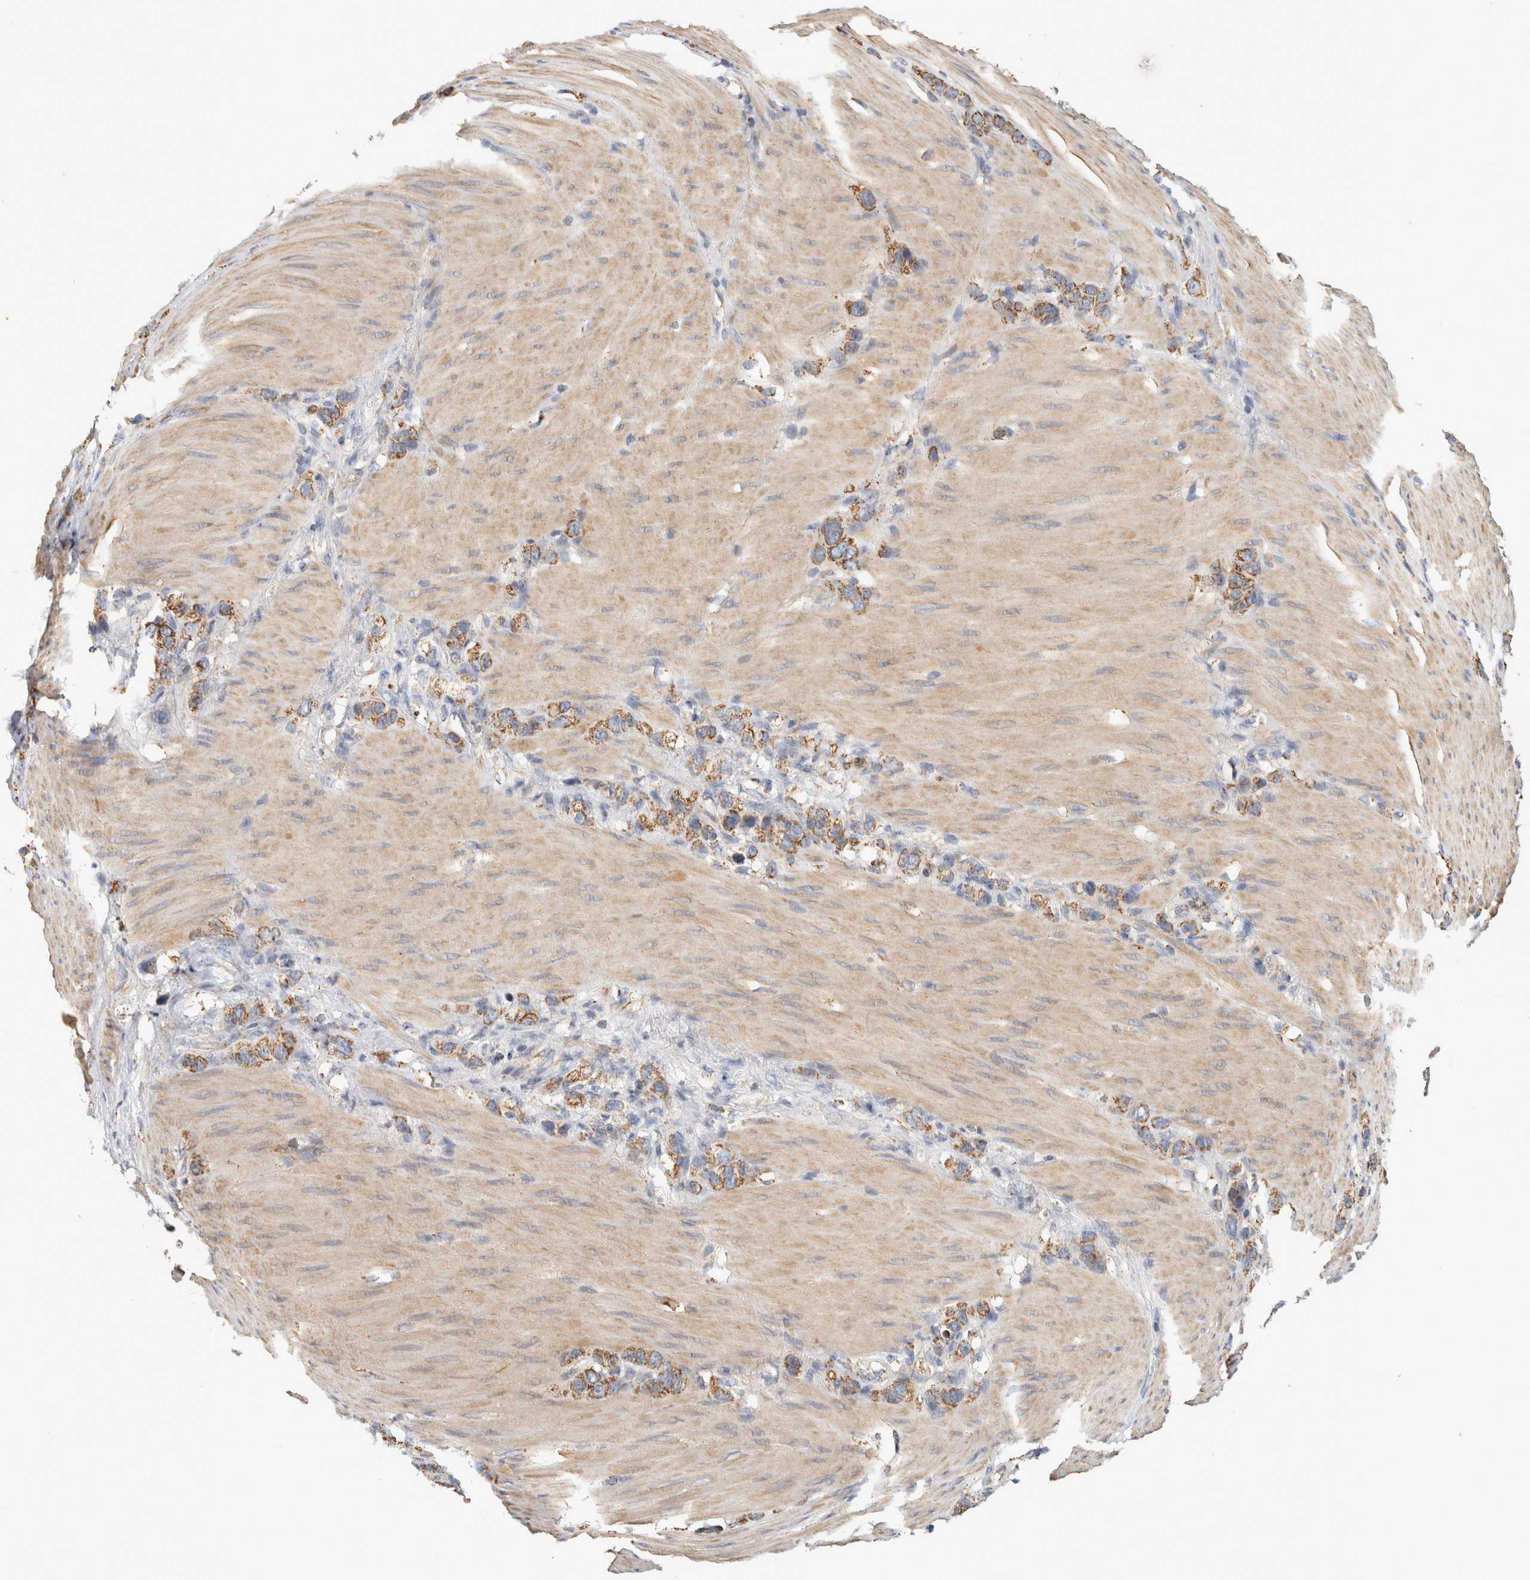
{"staining": {"intensity": "moderate", "quantity": ">75%", "location": "cytoplasmic/membranous"}, "tissue": "stomach cancer", "cell_type": "Tumor cells", "image_type": "cancer", "snomed": [{"axis": "morphology", "description": "Normal tissue, NOS"}, {"axis": "morphology", "description": "Adenocarcinoma, NOS"}, {"axis": "morphology", "description": "Adenocarcinoma, High grade"}, {"axis": "topography", "description": "Stomach, upper"}, {"axis": "topography", "description": "Stomach"}], "caption": "Immunohistochemical staining of human stomach adenocarcinoma shows moderate cytoplasmic/membranous protein expression in about >75% of tumor cells. (IHC, brightfield microscopy, high magnification).", "gene": "ST8SIA1", "patient": {"sex": "female", "age": 65}}